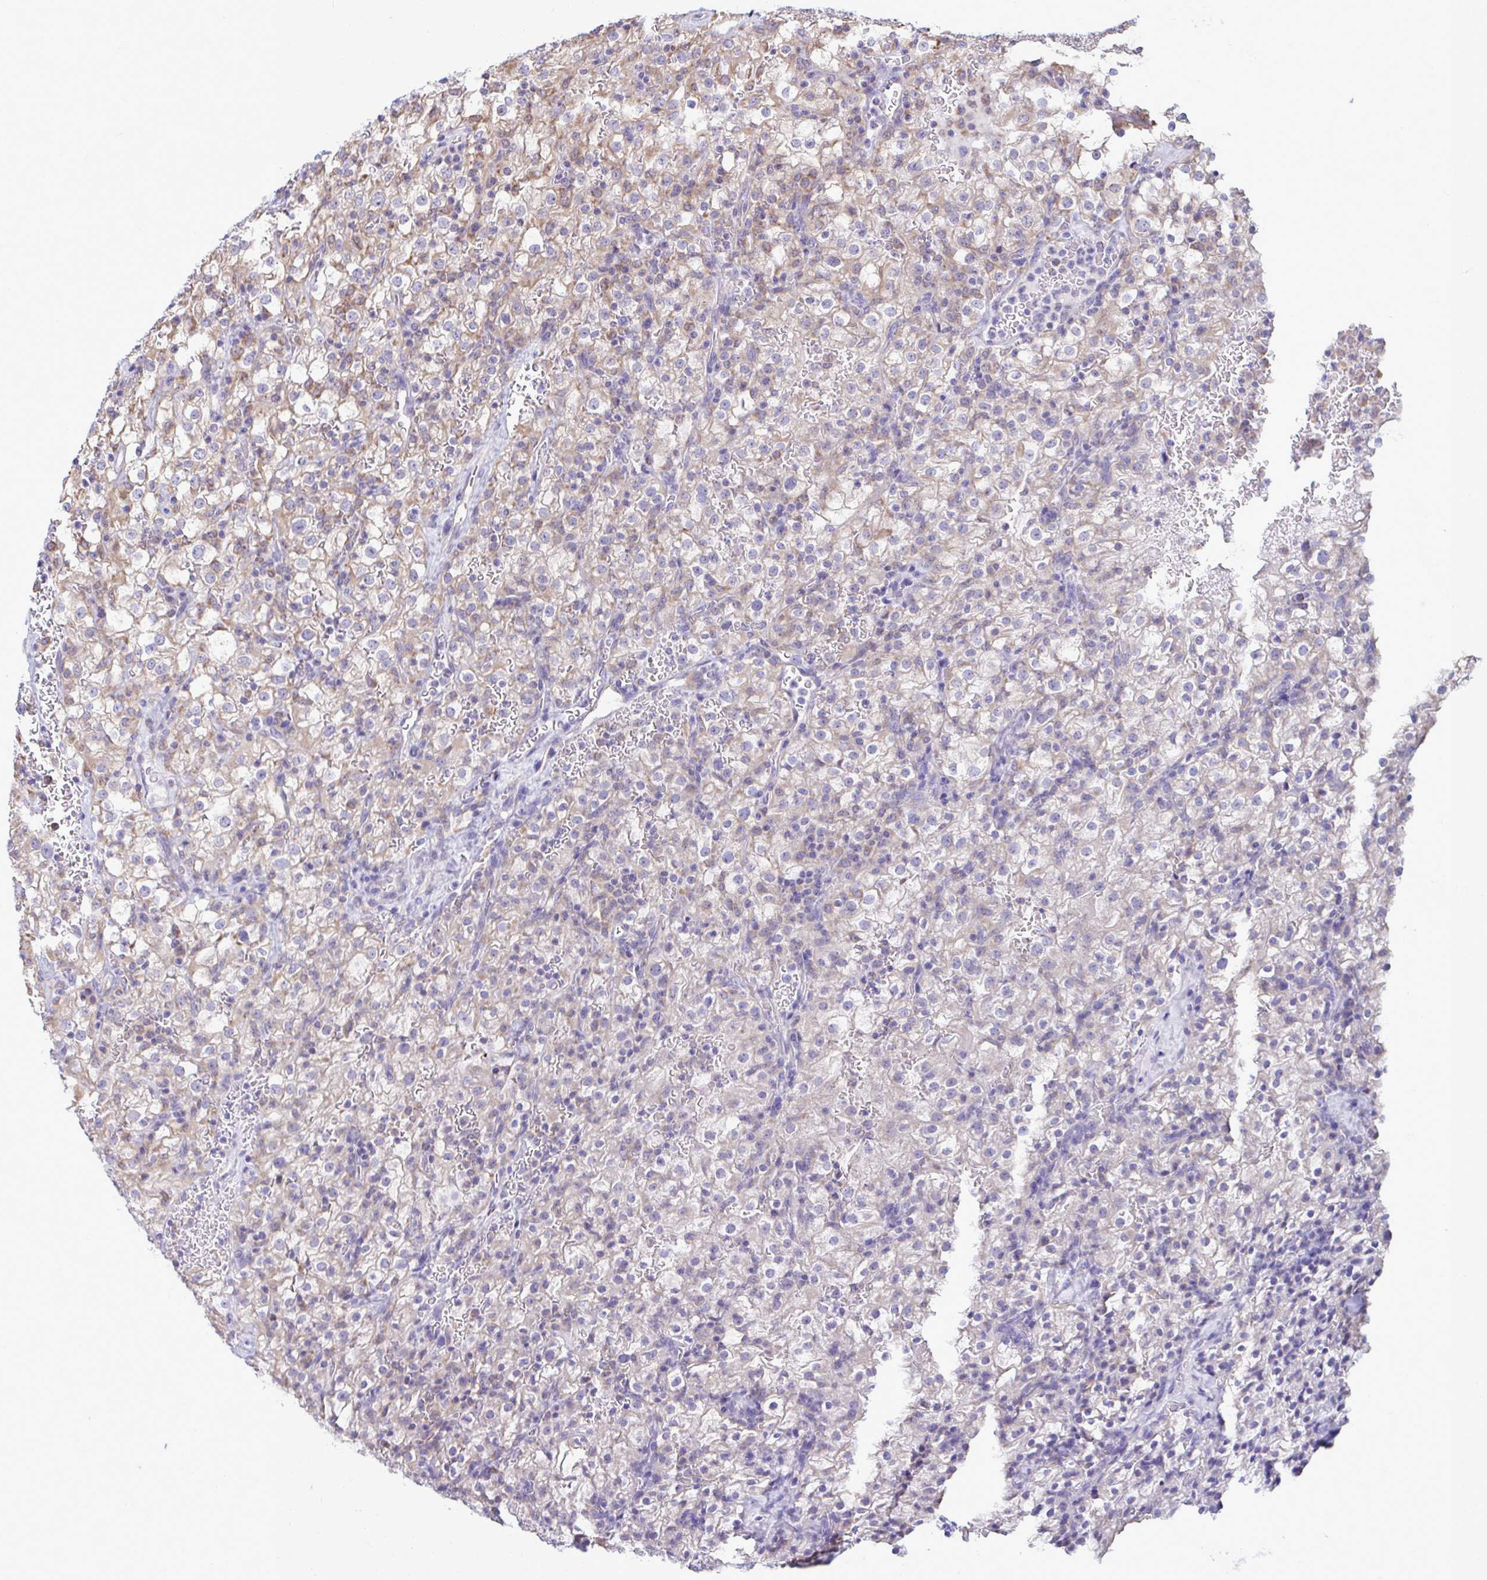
{"staining": {"intensity": "moderate", "quantity": "<25%", "location": "cytoplasmic/membranous"}, "tissue": "renal cancer", "cell_type": "Tumor cells", "image_type": "cancer", "snomed": [{"axis": "morphology", "description": "Adenocarcinoma, NOS"}, {"axis": "topography", "description": "Kidney"}], "caption": "An IHC photomicrograph of tumor tissue is shown. Protein staining in brown labels moderate cytoplasmic/membranous positivity in renal adenocarcinoma within tumor cells.", "gene": "PIGK", "patient": {"sex": "female", "age": 74}}